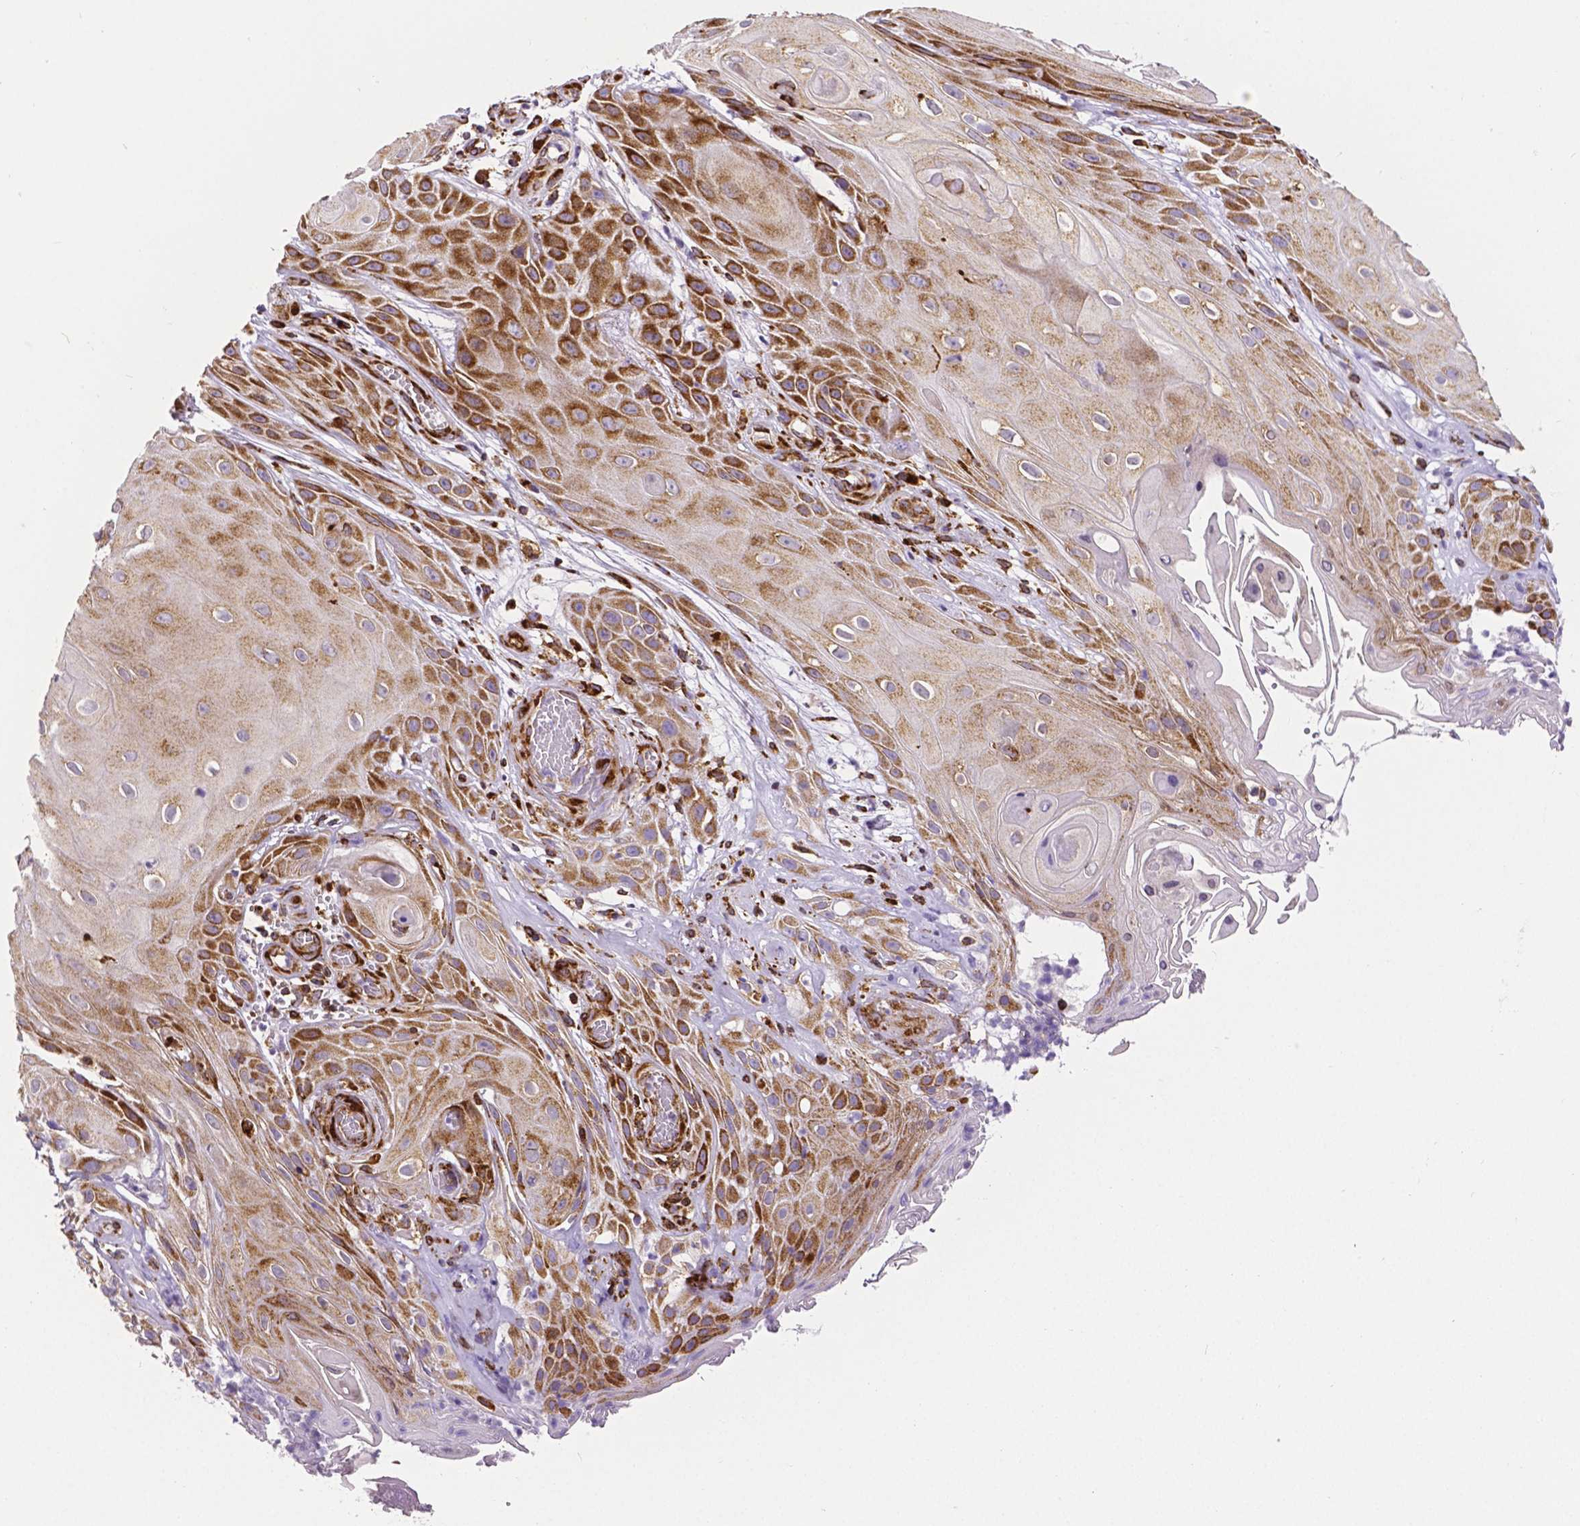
{"staining": {"intensity": "strong", "quantity": ">75%", "location": "cytoplasmic/membranous"}, "tissue": "skin cancer", "cell_type": "Tumor cells", "image_type": "cancer", "snomed": [{"axis": "morphology", "description": "Squamous cell carcinoma, NOS"}, {"axis": "topography", "description": "Skin"}], "caption": "Immunohistochemistry (DAB) staining of human skin squamous cell carcinoma displays strong cytoplasmic/membranous protein expression in approximately >75% of tumor cells.", "gene": "MTDH", "patient": {"sex": "male", "age": 62}}